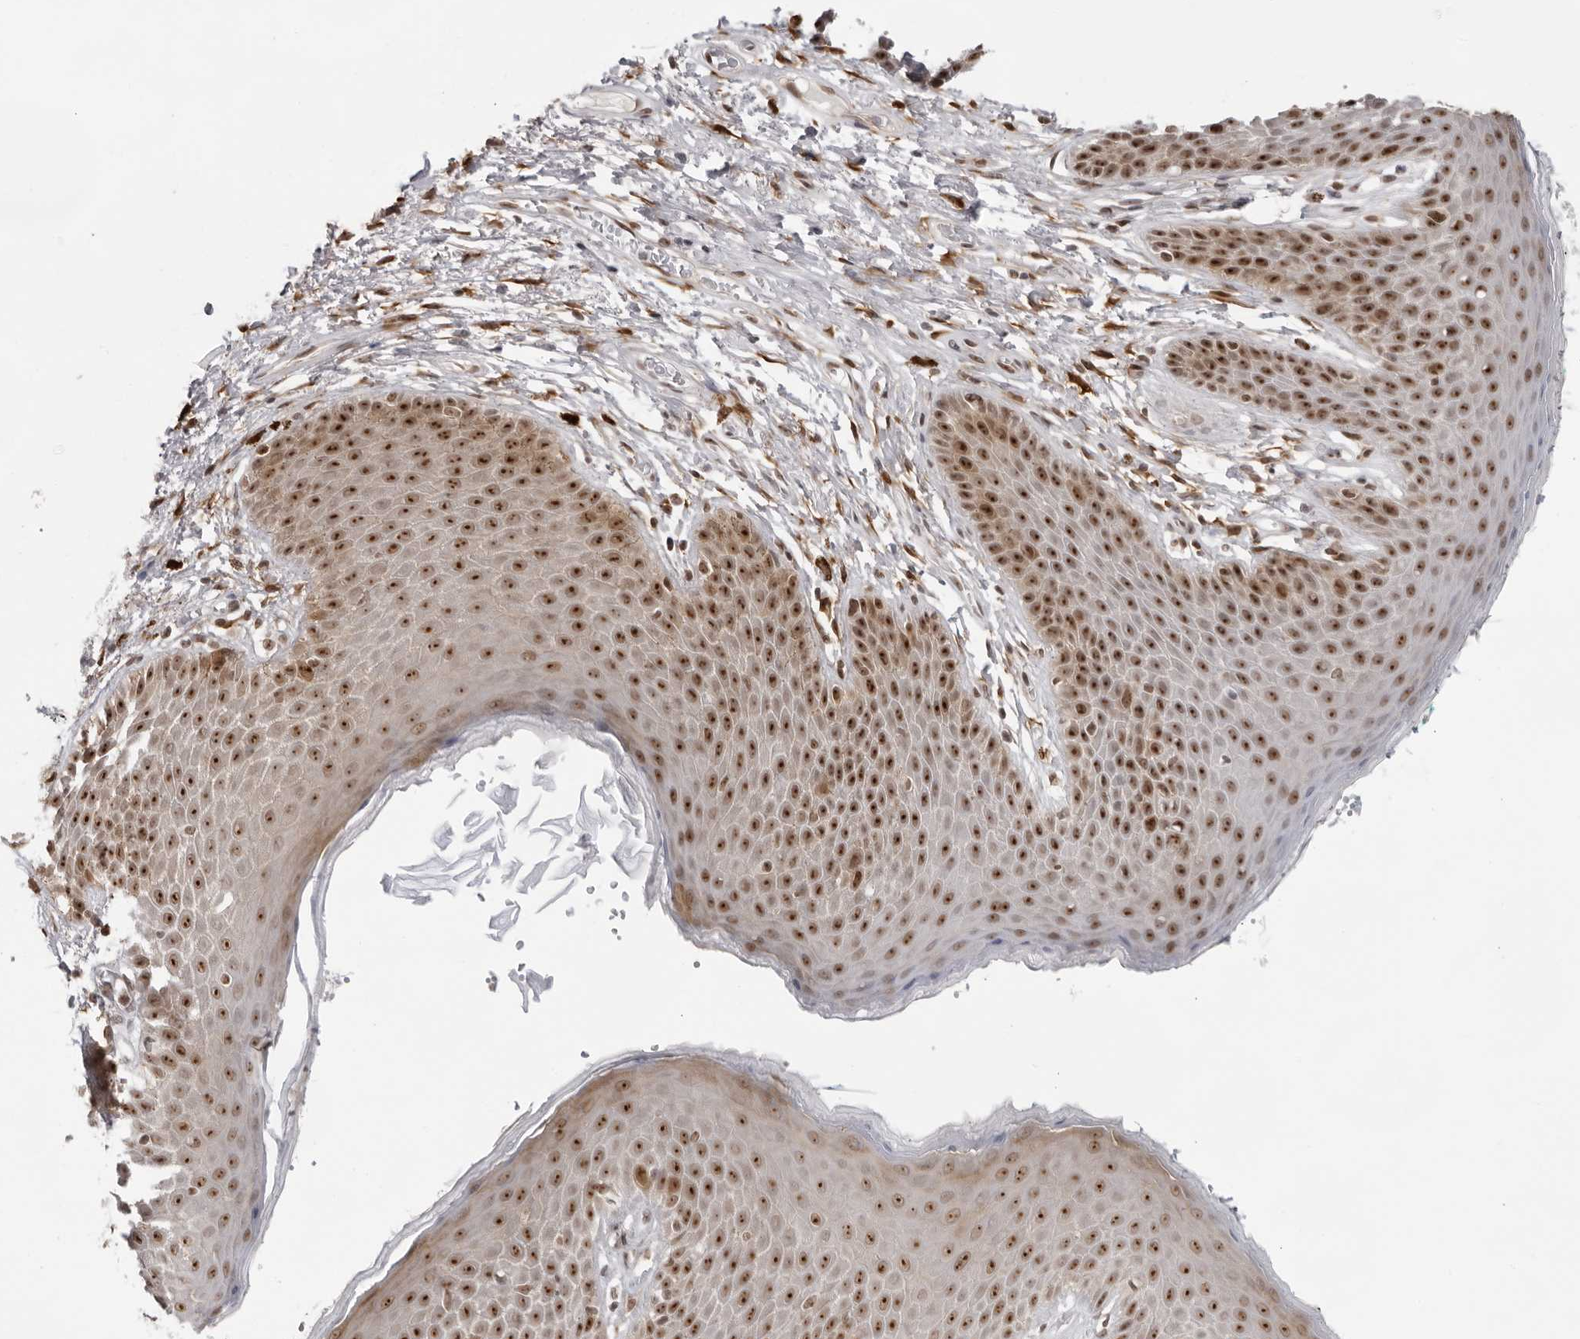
{"staining": {"intensity": "strong", "quantity": ">75%", "location": "nuclear"}, "tissue": "skin", "cell_type": "Epidermal cells", "image_type": "normal", "snomed": [{"axis": "morphology", "description": "Normal tissue, NOS"}, {"axis": "topography", "description": "Anal"}], "caption": "Epidermal cells demonstrate high levels of strong nuclear positivity in about >75% of cells in unremarkable human skin.", "gene": "EXOSC10", "patient": {"sex": "male", "age": 74}}